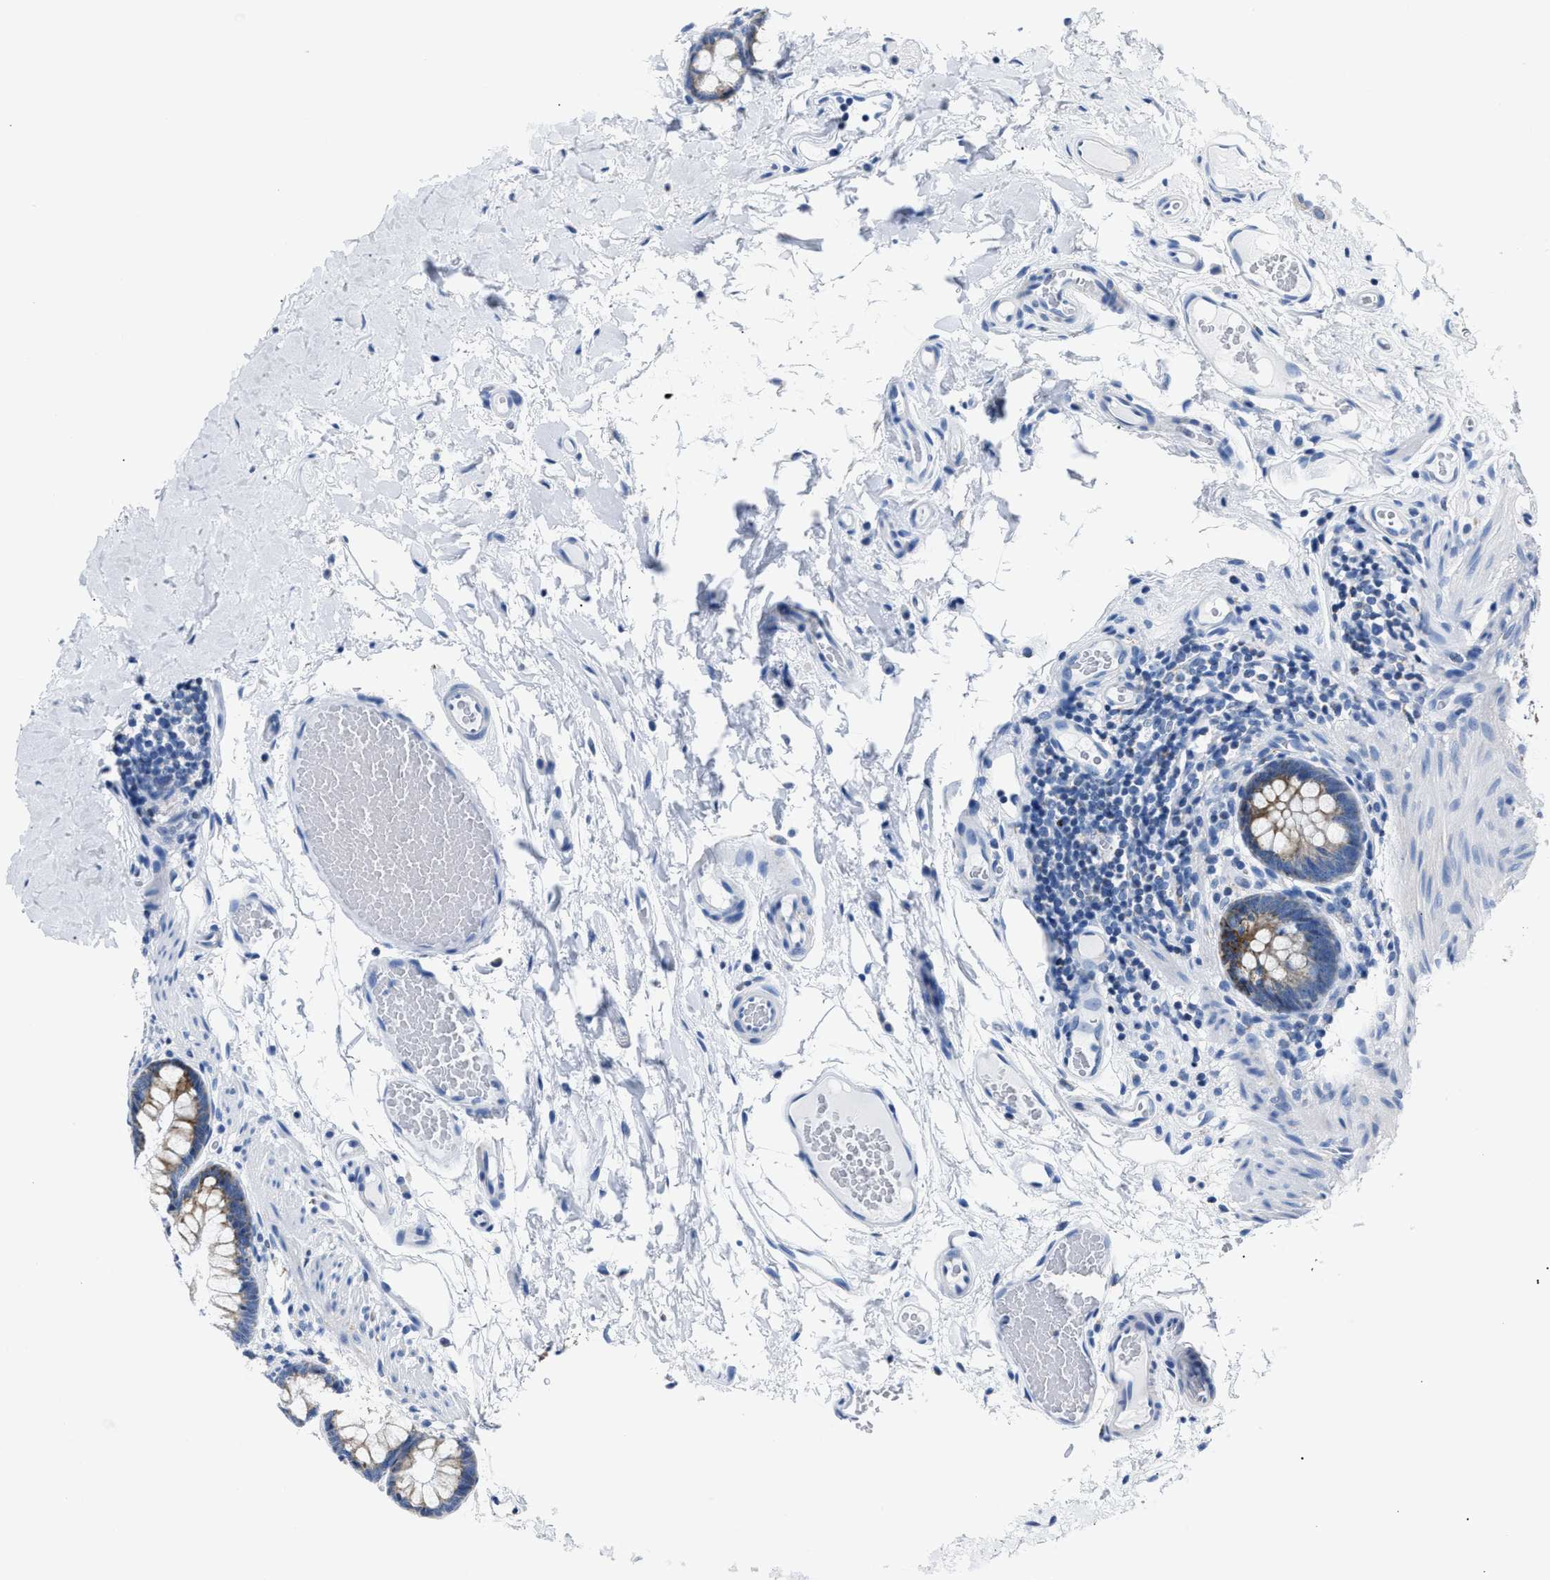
{"staining": {"intensity": "negative", "quantity": "none", "location": "none"}, "tissue": "colon", "cell_type": "Endothelial cells", "image_type": "normal", "snomed": [{"axis": "morphology", "description": "Normal tissue, NOS"}, {"axis": "topography", "description": "Colon"}], "caption": "The immunohistochemistry photomicrograph has no significant positivity in endothelial cells of colon.", "gene": "AMACR", "patient": {"sex": "female", "age": 56}}